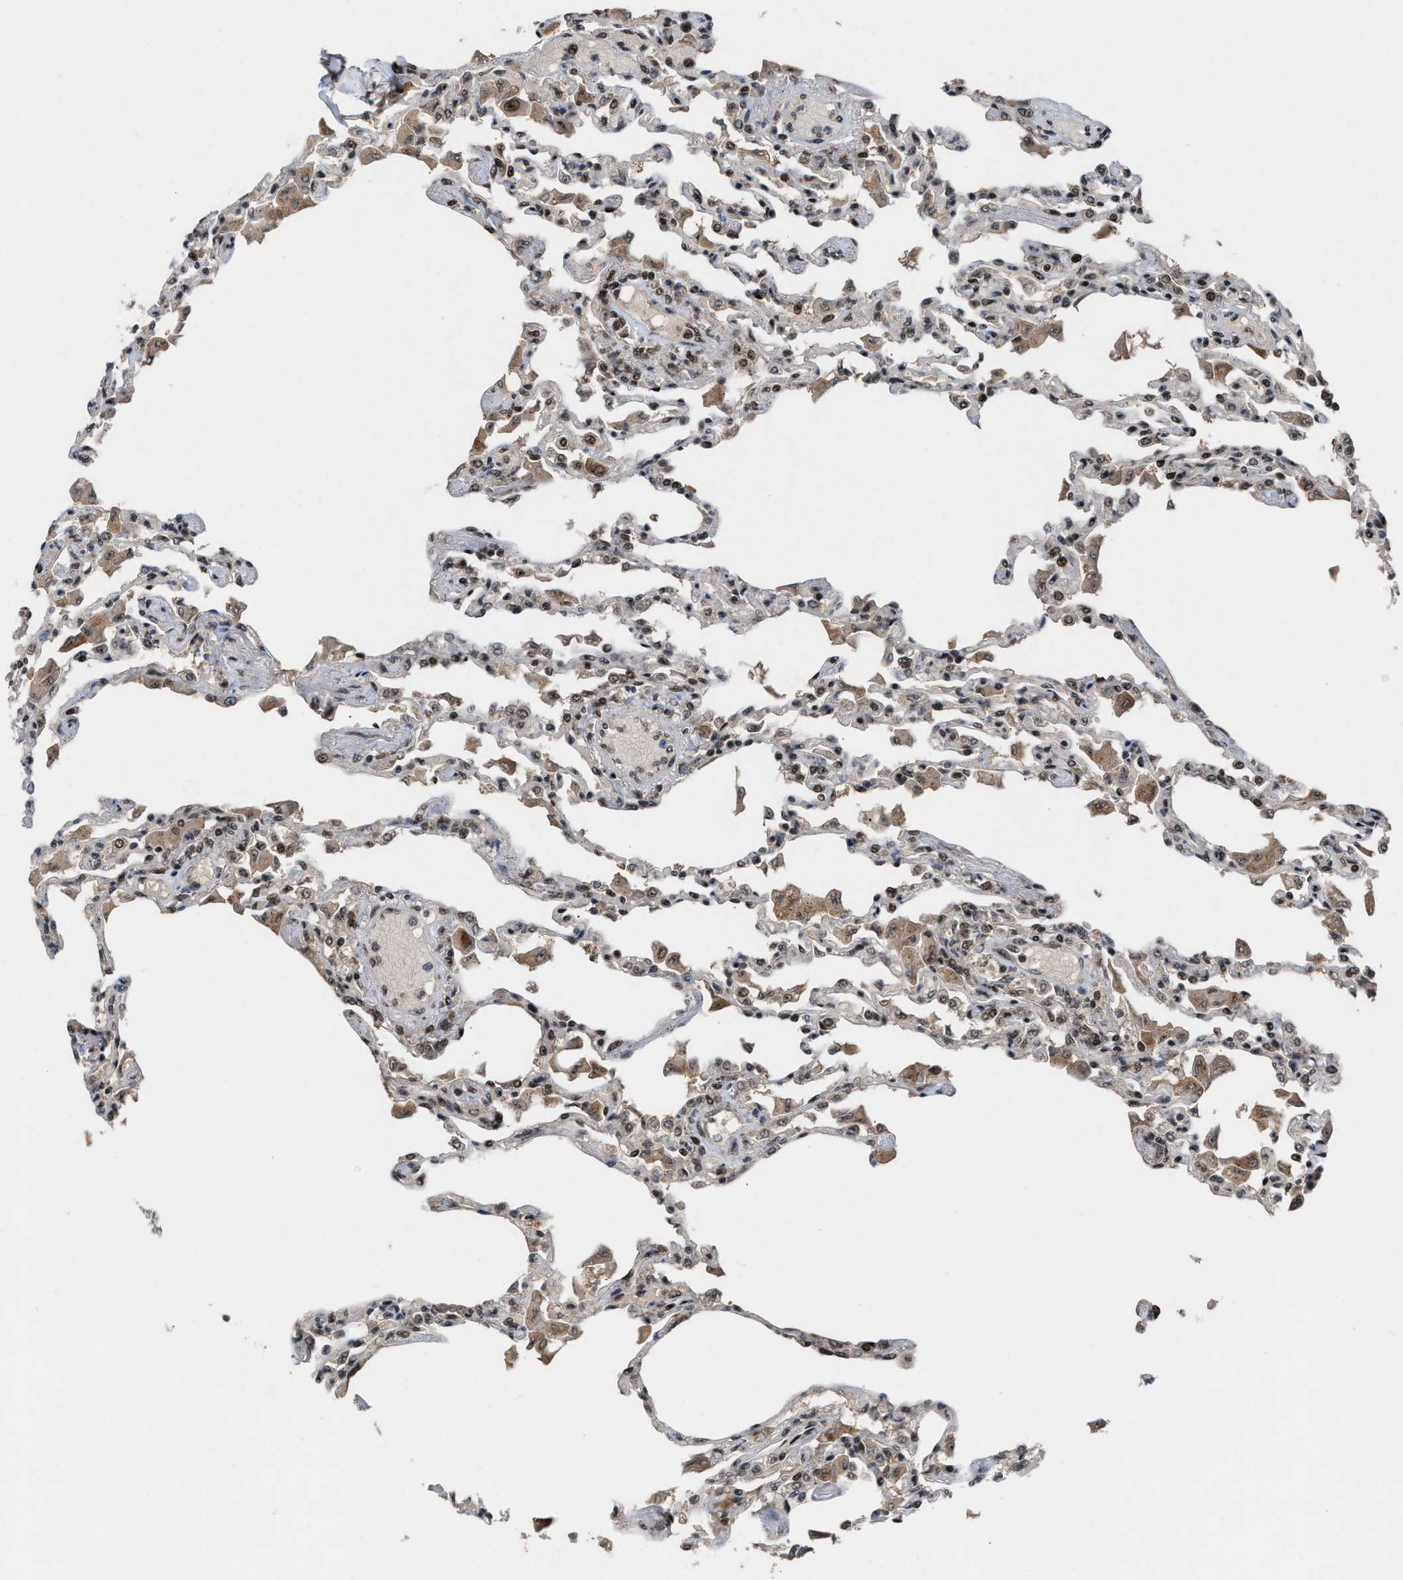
{"staining": {"intensity": "moderate", "quantity": ">75%", "location": "nuclear"}, "tissue": "lung", "cell_type": "Alveolar cells", "image_type": "normal", "snomed": [{"axis": "morphology", "description": "Normal tissue, NOS"}, {"axis": "topography", "description": "Bronchus"}, {"axis": "topography", "description": "Lung"}], "caption": "Benign lung demonstrates moderate nuclear staining in approximately >75% of alveolar cells.", "gene": "PRPF4", "patient": {"sex": "female", "age": 49}}